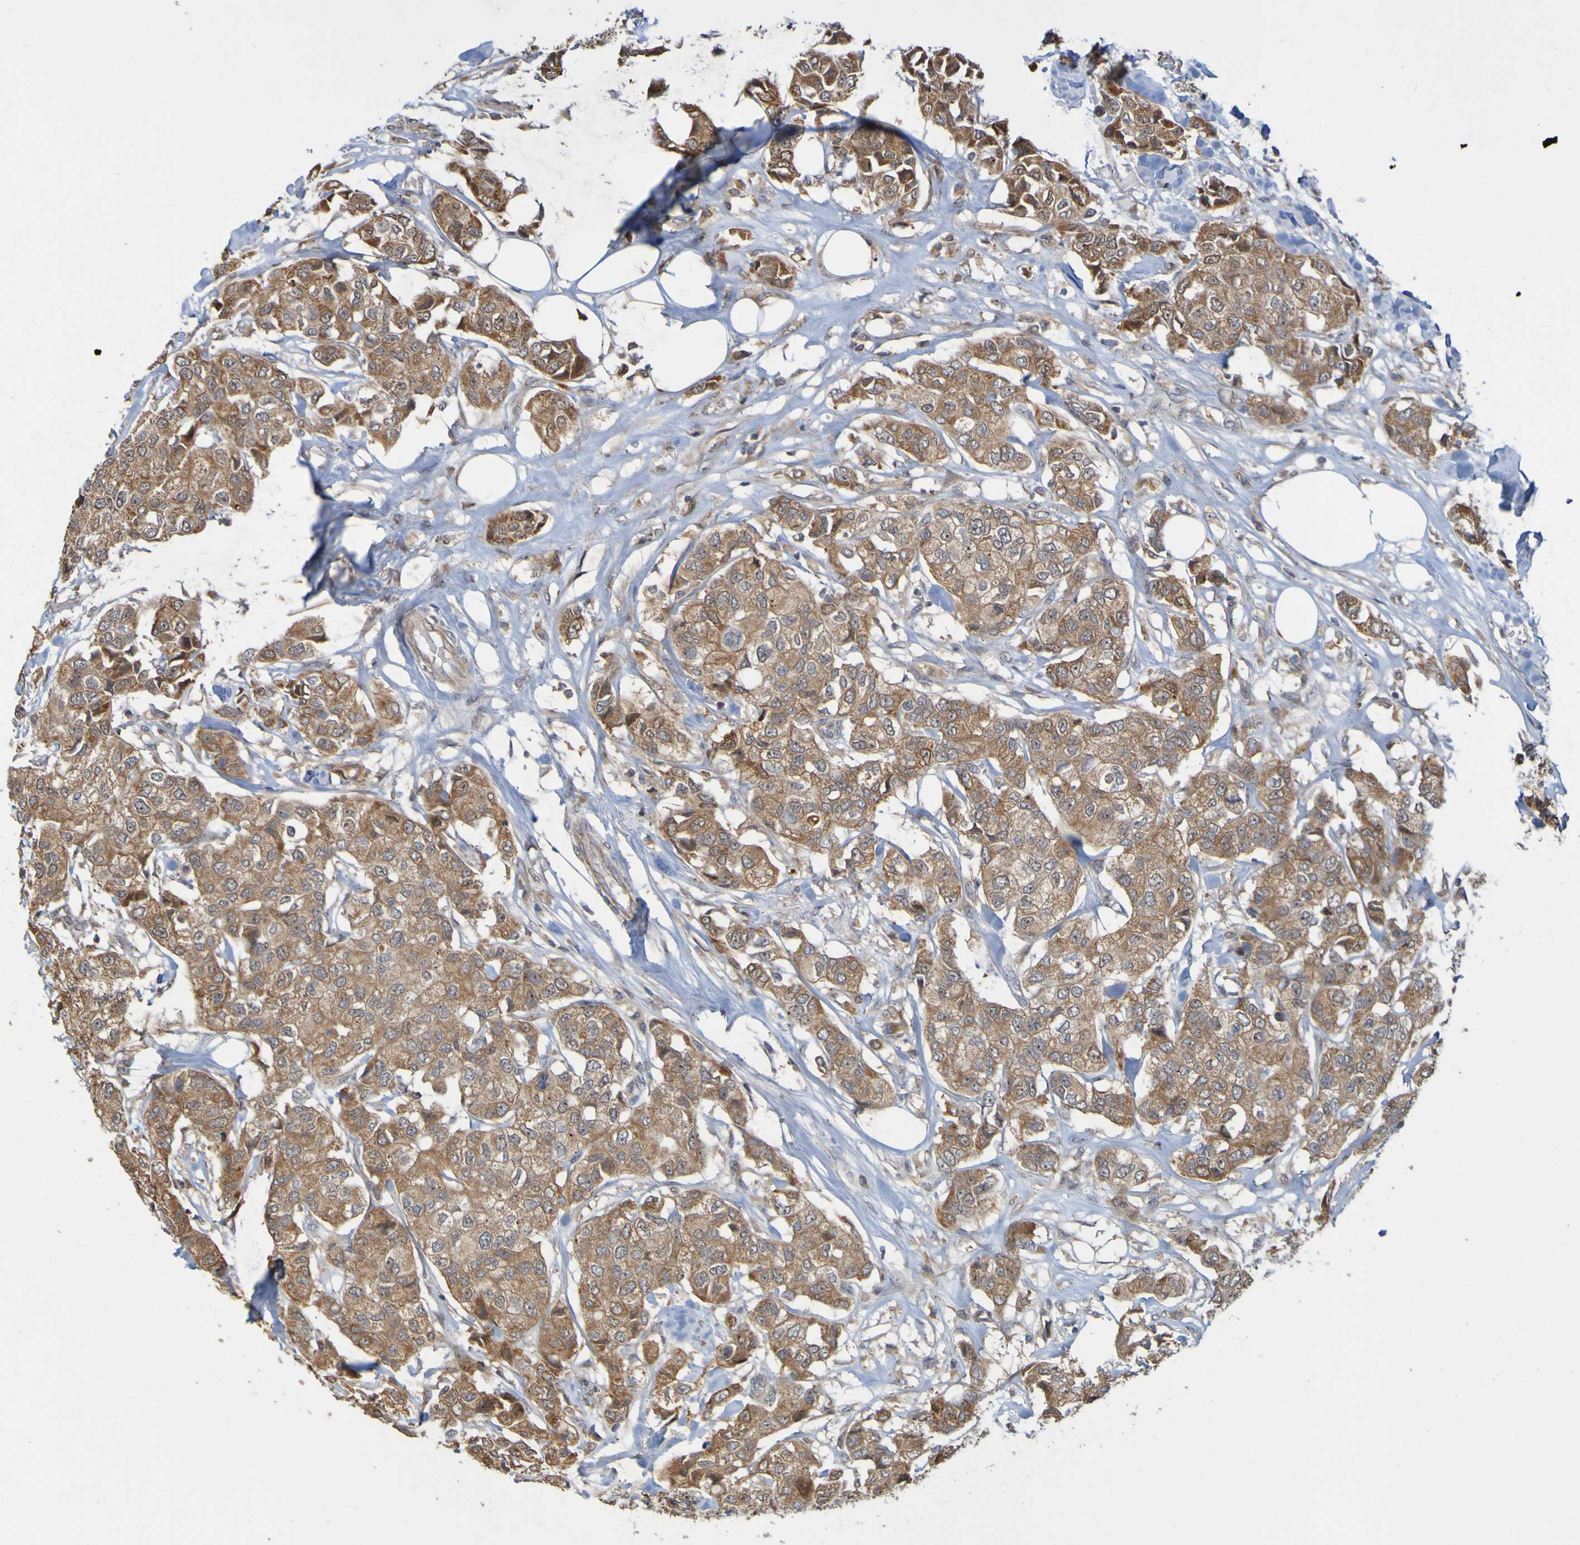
{"staining": {"intensity": "moderate", "quantity": ">75%", "location": "cytoplasmic/membranous"}, "tissue": "breast cancer", "cell_type": "Tumor cells", "image_type": "cancer", "snomed": [{"axis": "morphology", "description": "Duct carcinoma"}, {"axis": "topography", "description": "Breast"}], "caption": "Breast cancer tissue reveals moderate cytoplasmic/membranous expression in about >75% of tumor cells", "gene": "TMBIM1", "patient": {"sex": "female", "age": 80}}